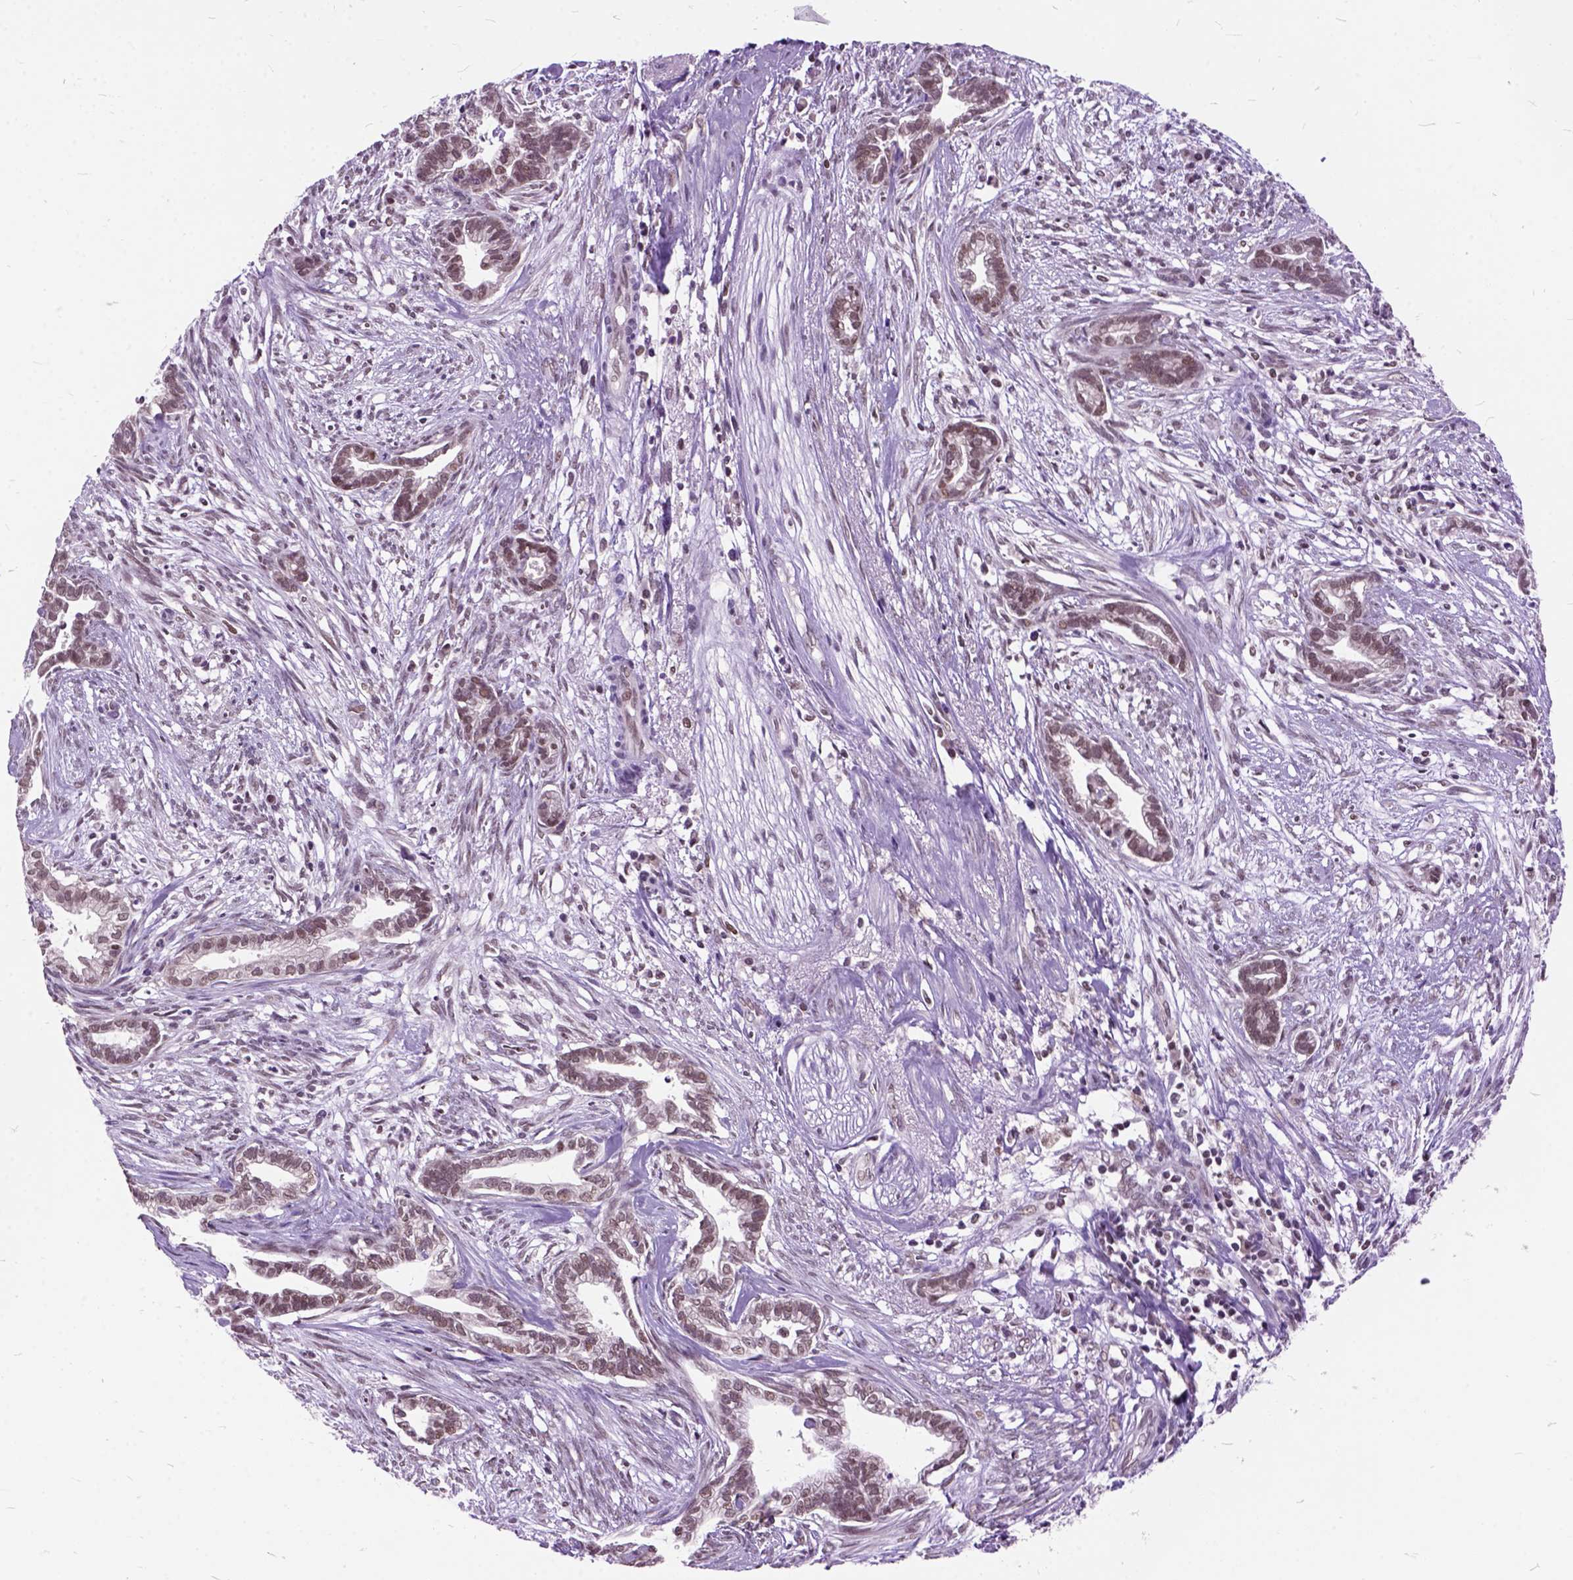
{"staining": {"intensity": "moderate", "quantity": ">75%", "location": "nuclear"}, "tissue": "cervical cancer", "cell_type": "Tumor cells", "image_type": "cancer", "snomed": [{"axis": "morphology", "description": "Adenocarcinoma, NOS"}, {"axis": "topography", "description": "Cervix"}], "caption": "Adenocarcinoma (cervical) stained with a brown dye displays moderate nuclear positive staining in approximately >75% of tumor cells.", "gene": "ORC5", "patient": {"sex": "female", "age": 62}}